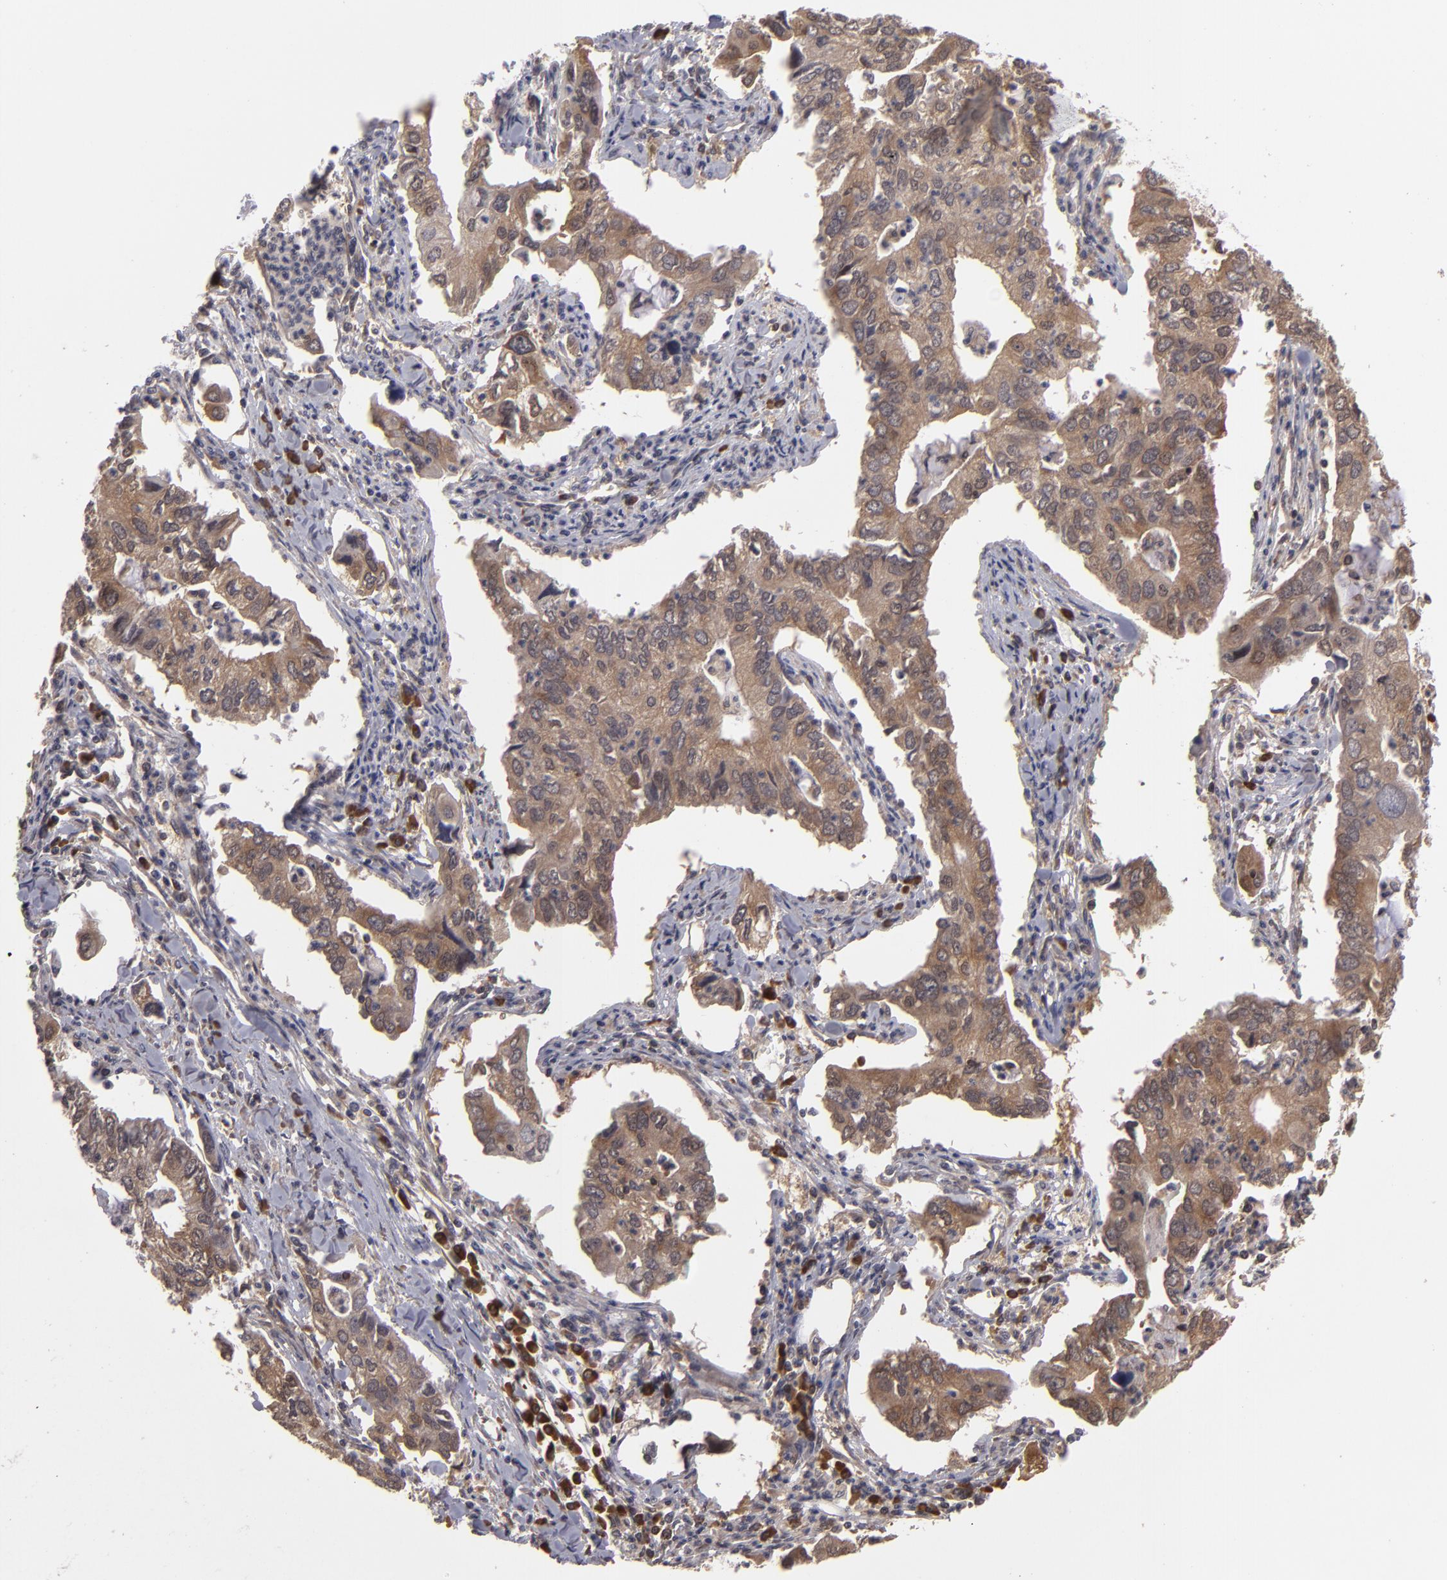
{"staining": {"intensity": "moderate", "quantity": ">75%", "location": "cytoplasmic/membranous"}, "tissue": "lung cancer", "cell_type": "Tumor cells", "image_type": "cancer", "snomed": [{"axis": "morphology", "description": "Adenocarcinoma, NOS"}, {"axis": "topography", "description": "Lung"}], "caption": "Immunohistochemical staining of human adenocarcinoma (lung) exhibits moderate cytoplasmic/membranous protein positivity in about >75% of tumor cells.", "gene": "MAPK3", "patient": {"sex": "male", "age": 48}}